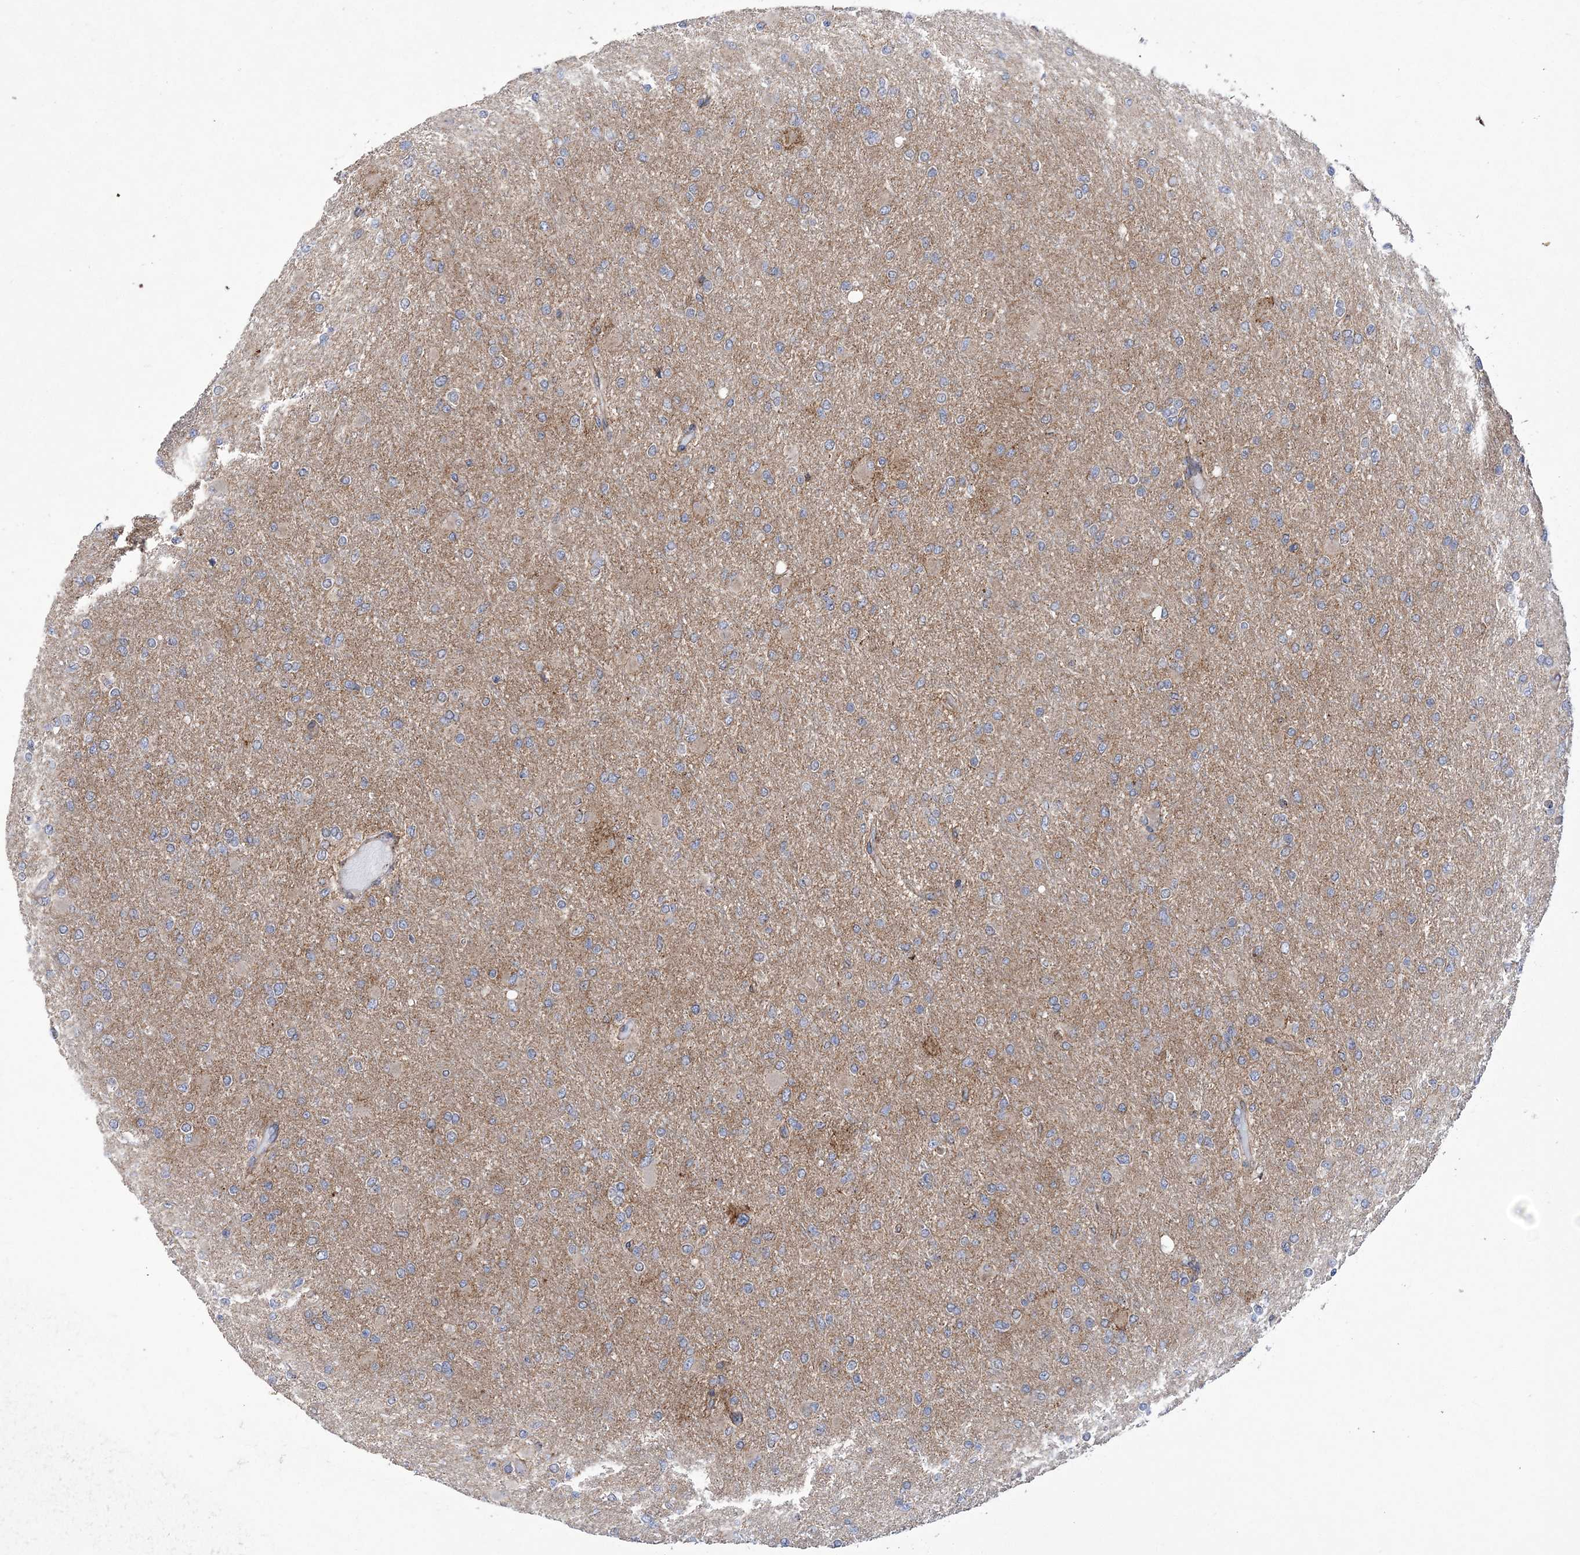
{"staining": {"intensity": "negative", "quantity": "none", "location": "none"}, "tissue": "glioma", "cell_type": "Tumor cells", "image_type": "cancer", "snomed": [{"axis": "morphology", "description": "Glioma, malignant, High grade"}, {"axis": "topography", "description": "Cerebral cortex"}], "caption": "Glioma was stained to show a protein in brown. There is no significant staining in tumor cells. Nuclei are stained in blue.", "gene": "COPB2", "patient": {"sex": "female", "age": 36}}